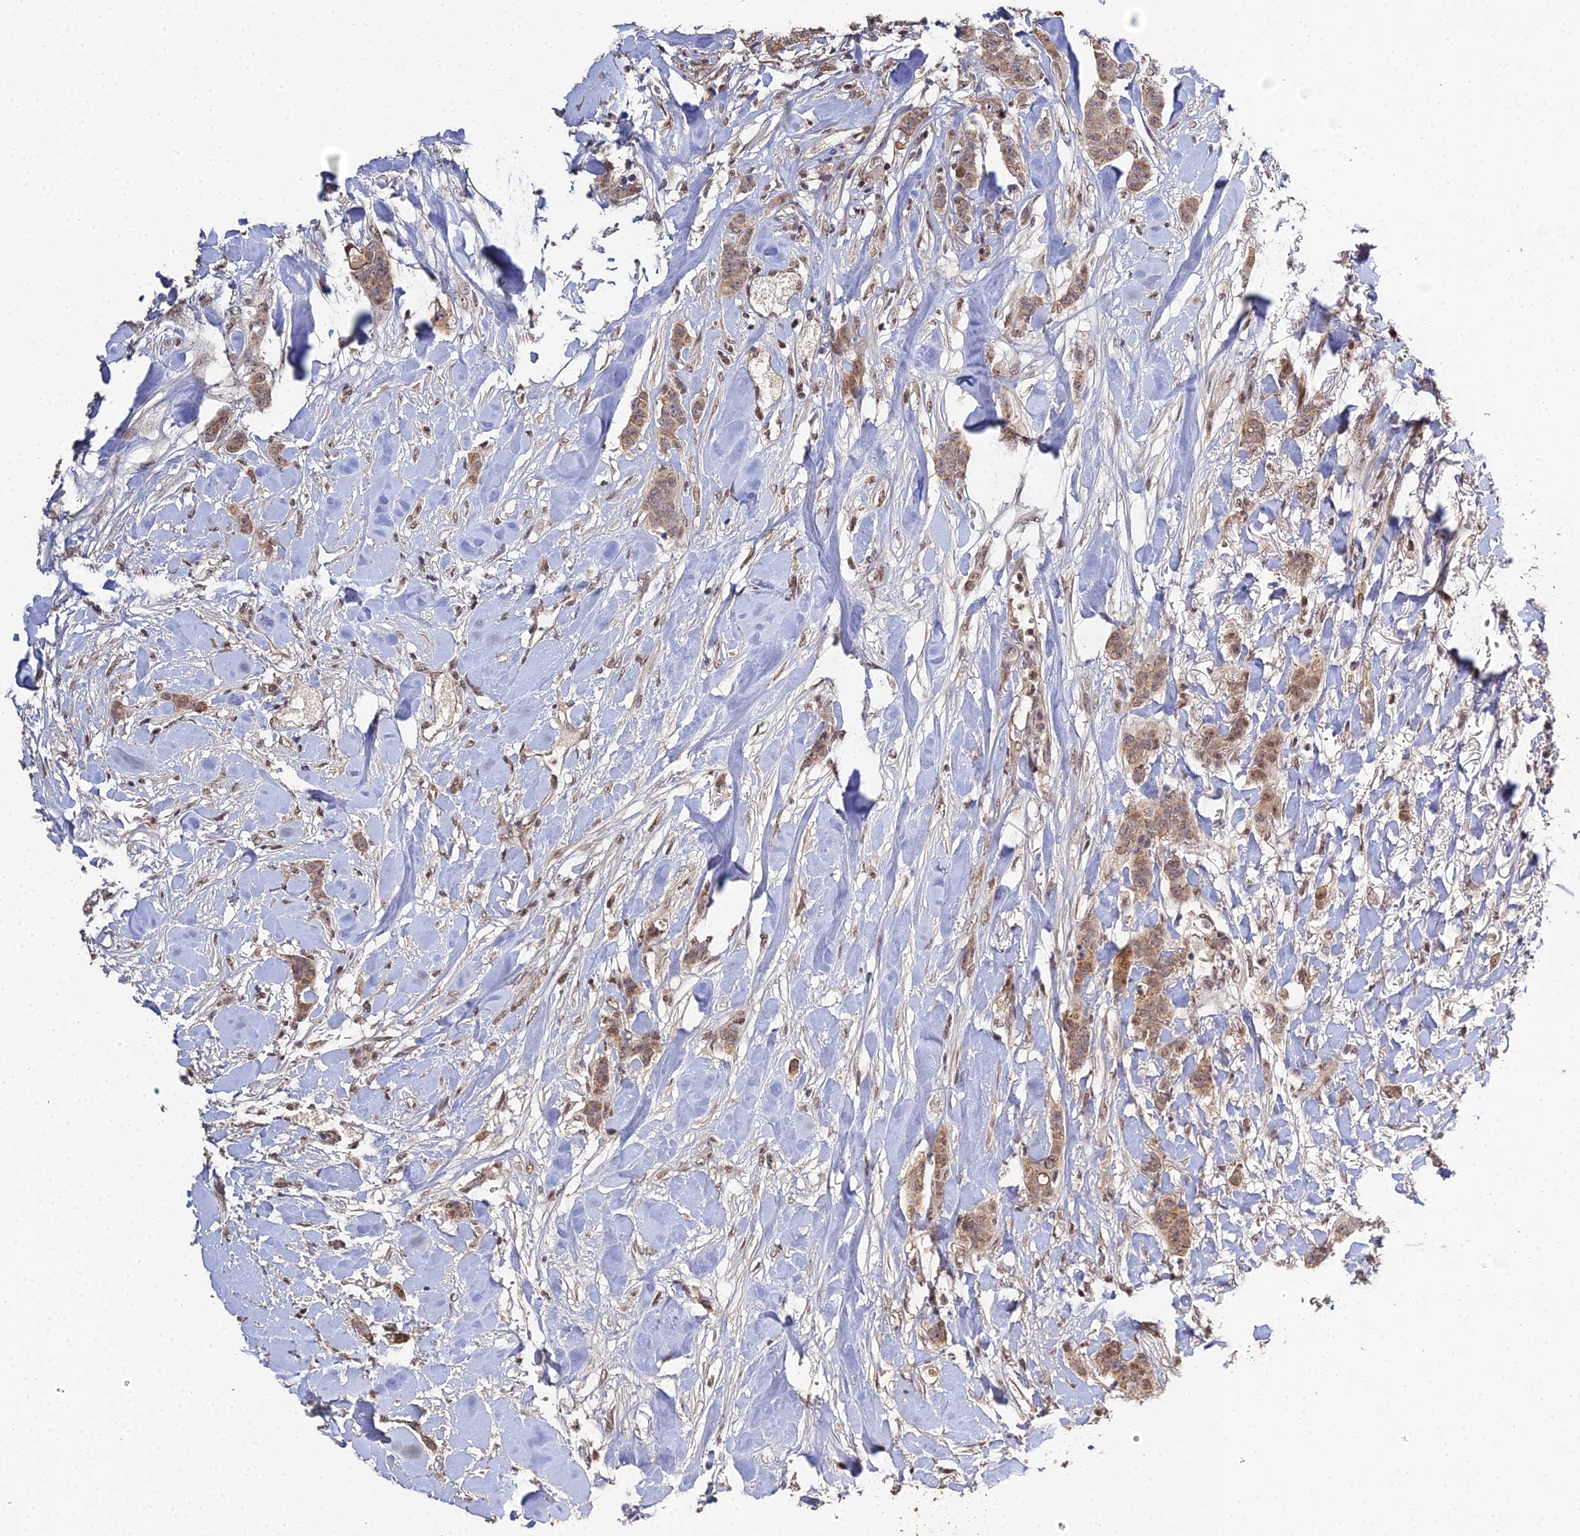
{"staining": {"intensity": "moderate", "quantity": ">75%", "location": "cytoplasmic/membranous,nuclear"}, "tissue": "breast cancer", "cell_type": "Tumor cells", "image_type": "cancer", "snomed": [{"axis": "morphology", "description": "Duct carcinoma"}, {"axis": "topography", "description": "Breast"}], "caption": "Immunohistochemical staining of invasive ductal carcinoma (breast) shows moderate cytoplasmic/membranous and nuclear protein staining in approximately >75% of tumor cells.", "gene": "ERCC5", "patient": {"sex": "female", "age": 40}}